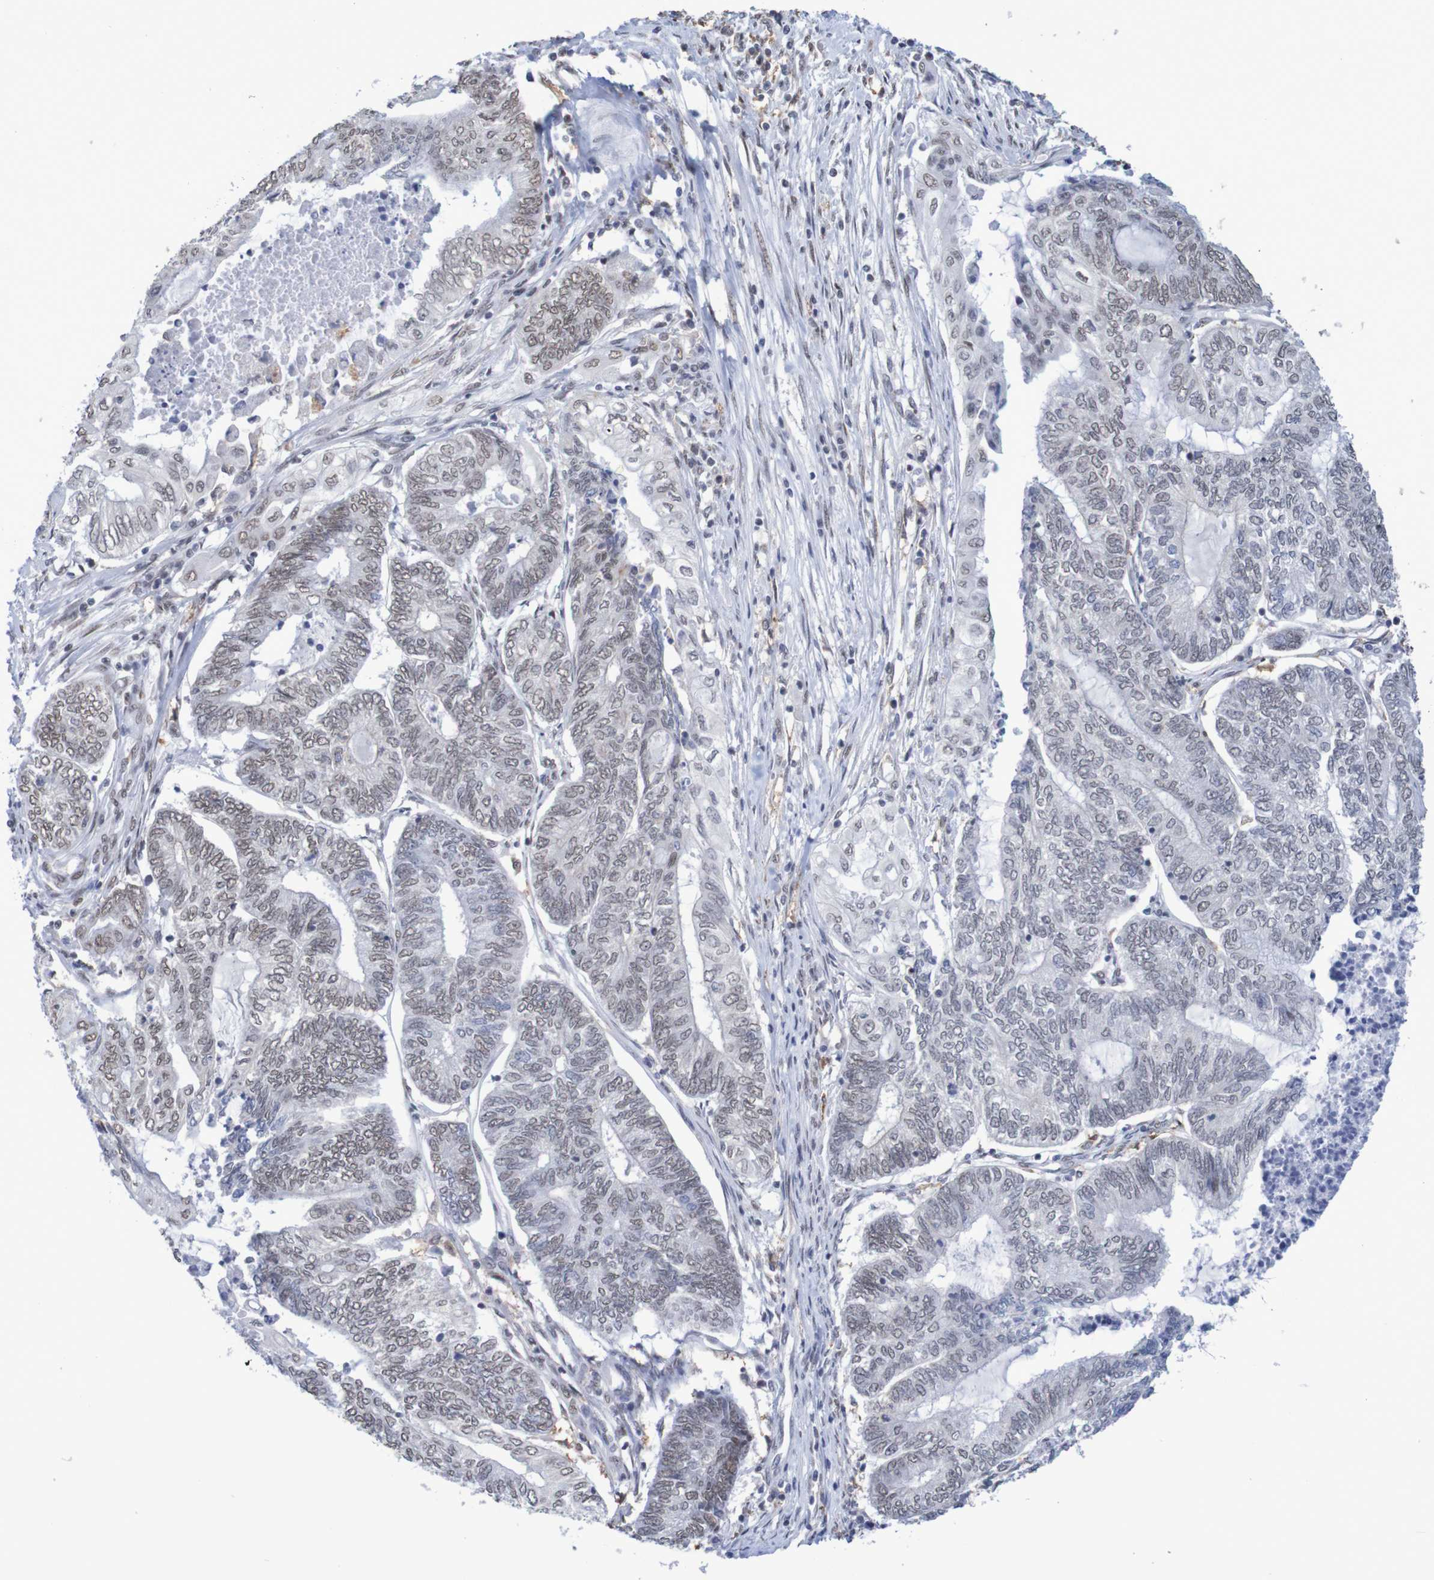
{"staining": {"intensity": "weak", "quantity": ">75%", "location": "nuclear"}, "tissue": "endometrial cancer", "cell_type": "Tumor cells", "image_type": "cancer", "snomed": [{"axis": "morphology", "description": "Adenocarcinoma, NOS"}, {"axis": "topography", "description": "Uterus"}, {"axis": "topography", "description": "Endometrium"}], "caption": "Human endometrial cancer (adenocarcinoma) stained with a protein marker displays weak staining in tumor cells.", "gene": "MRTFB", "patient": {"sex": "female", "age": 70}}